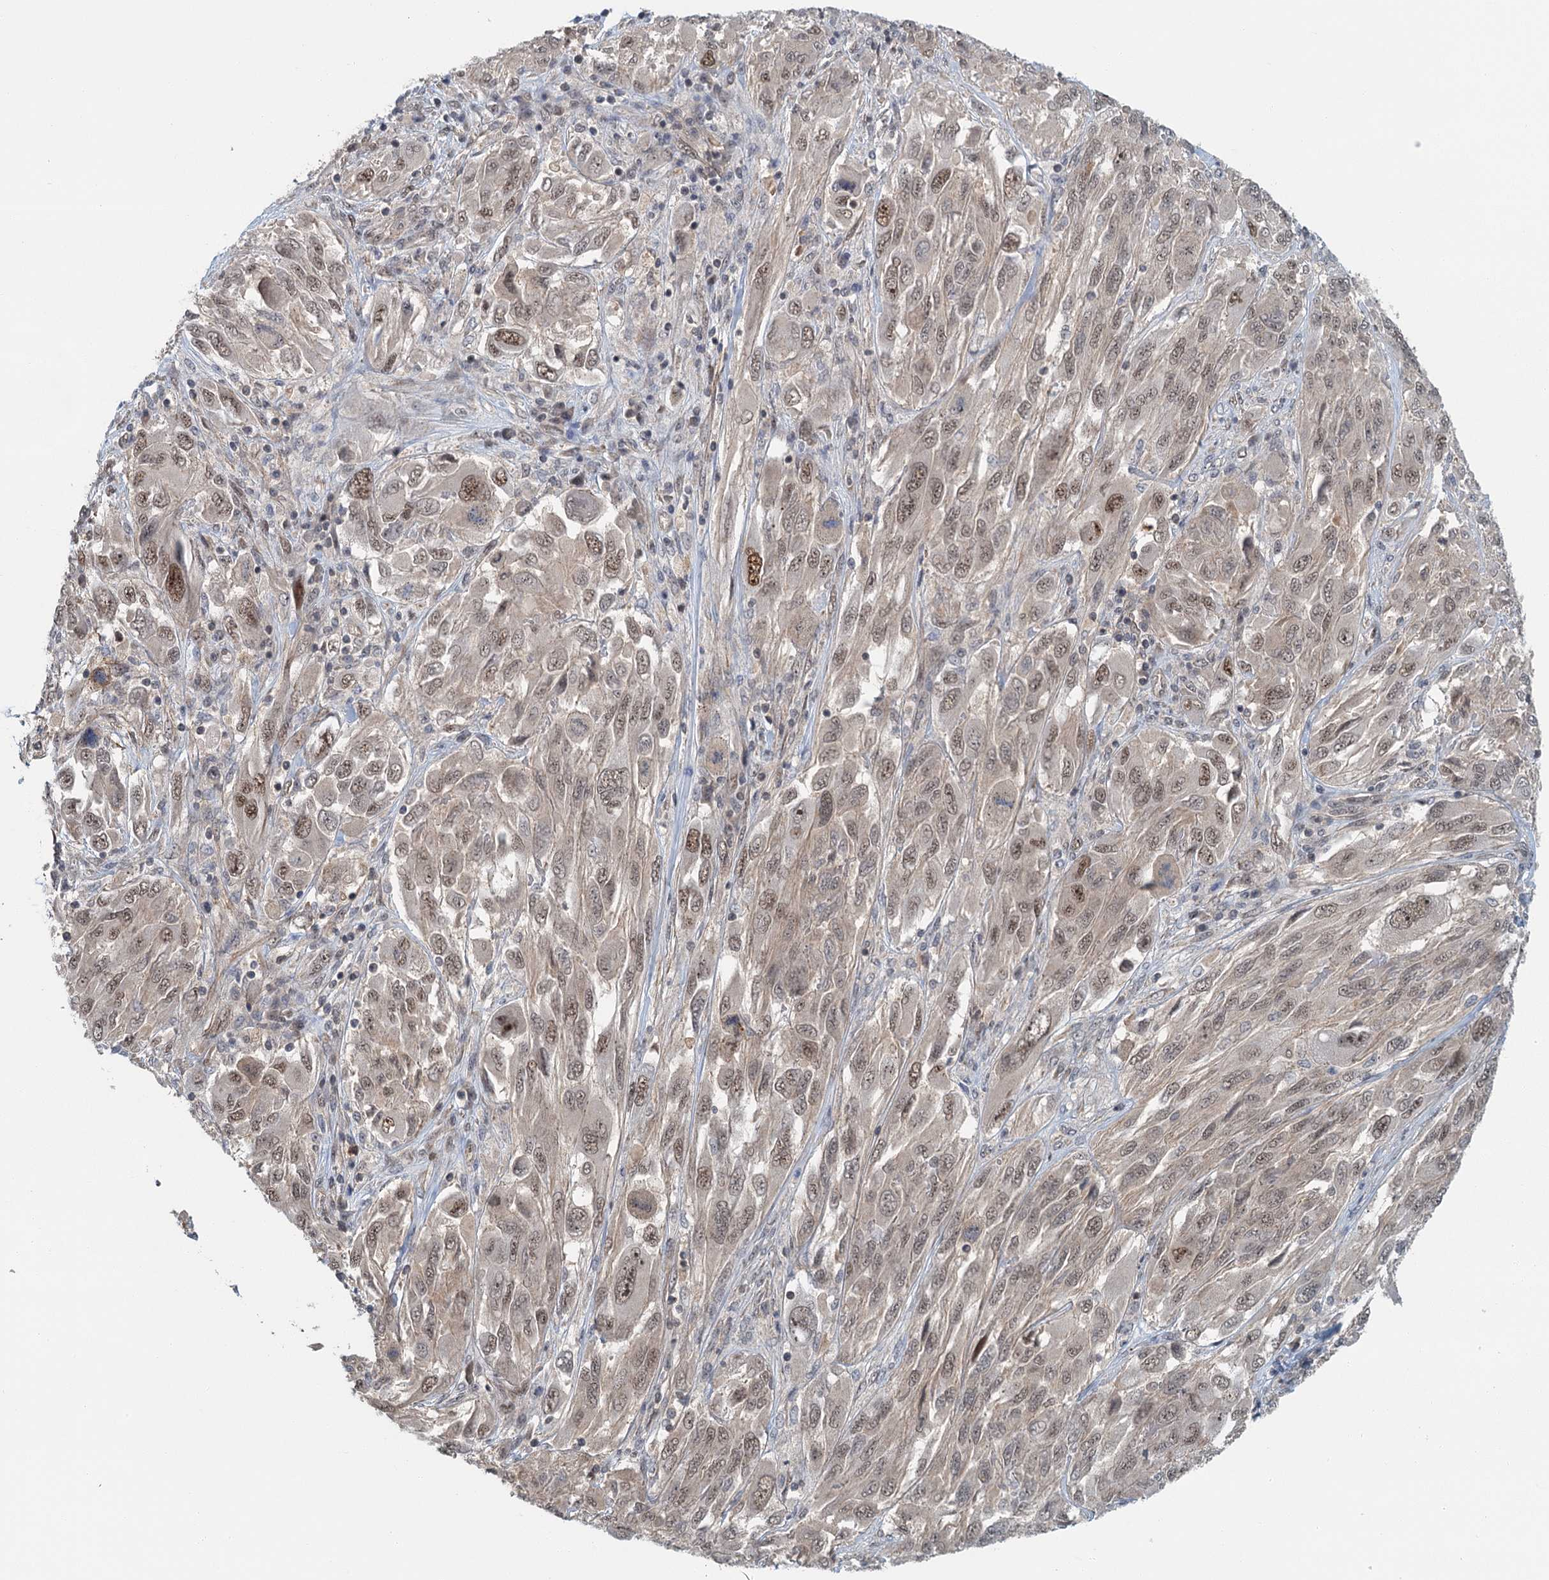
{"staining": {"intensity": "moderate", "quantity": "25%-75%", "location": "nuclear"}, "tissue": "melanoma", "cell_type": "Tumor cells", "image_type": "cancer", "snomed": [{"axis": "morphology", "description": "Malignant melanoma, NOS"}, {"axis": "topography", "description": "Skin"}], "caption": "The micrograph displays immunohistochemical staining of malignant melanoma. There is moderate nuclear staining is present in about 25%-75% of tumor cells.", "gene": "TAS2R42", "patient": {"sex": "female", "age": 91}}